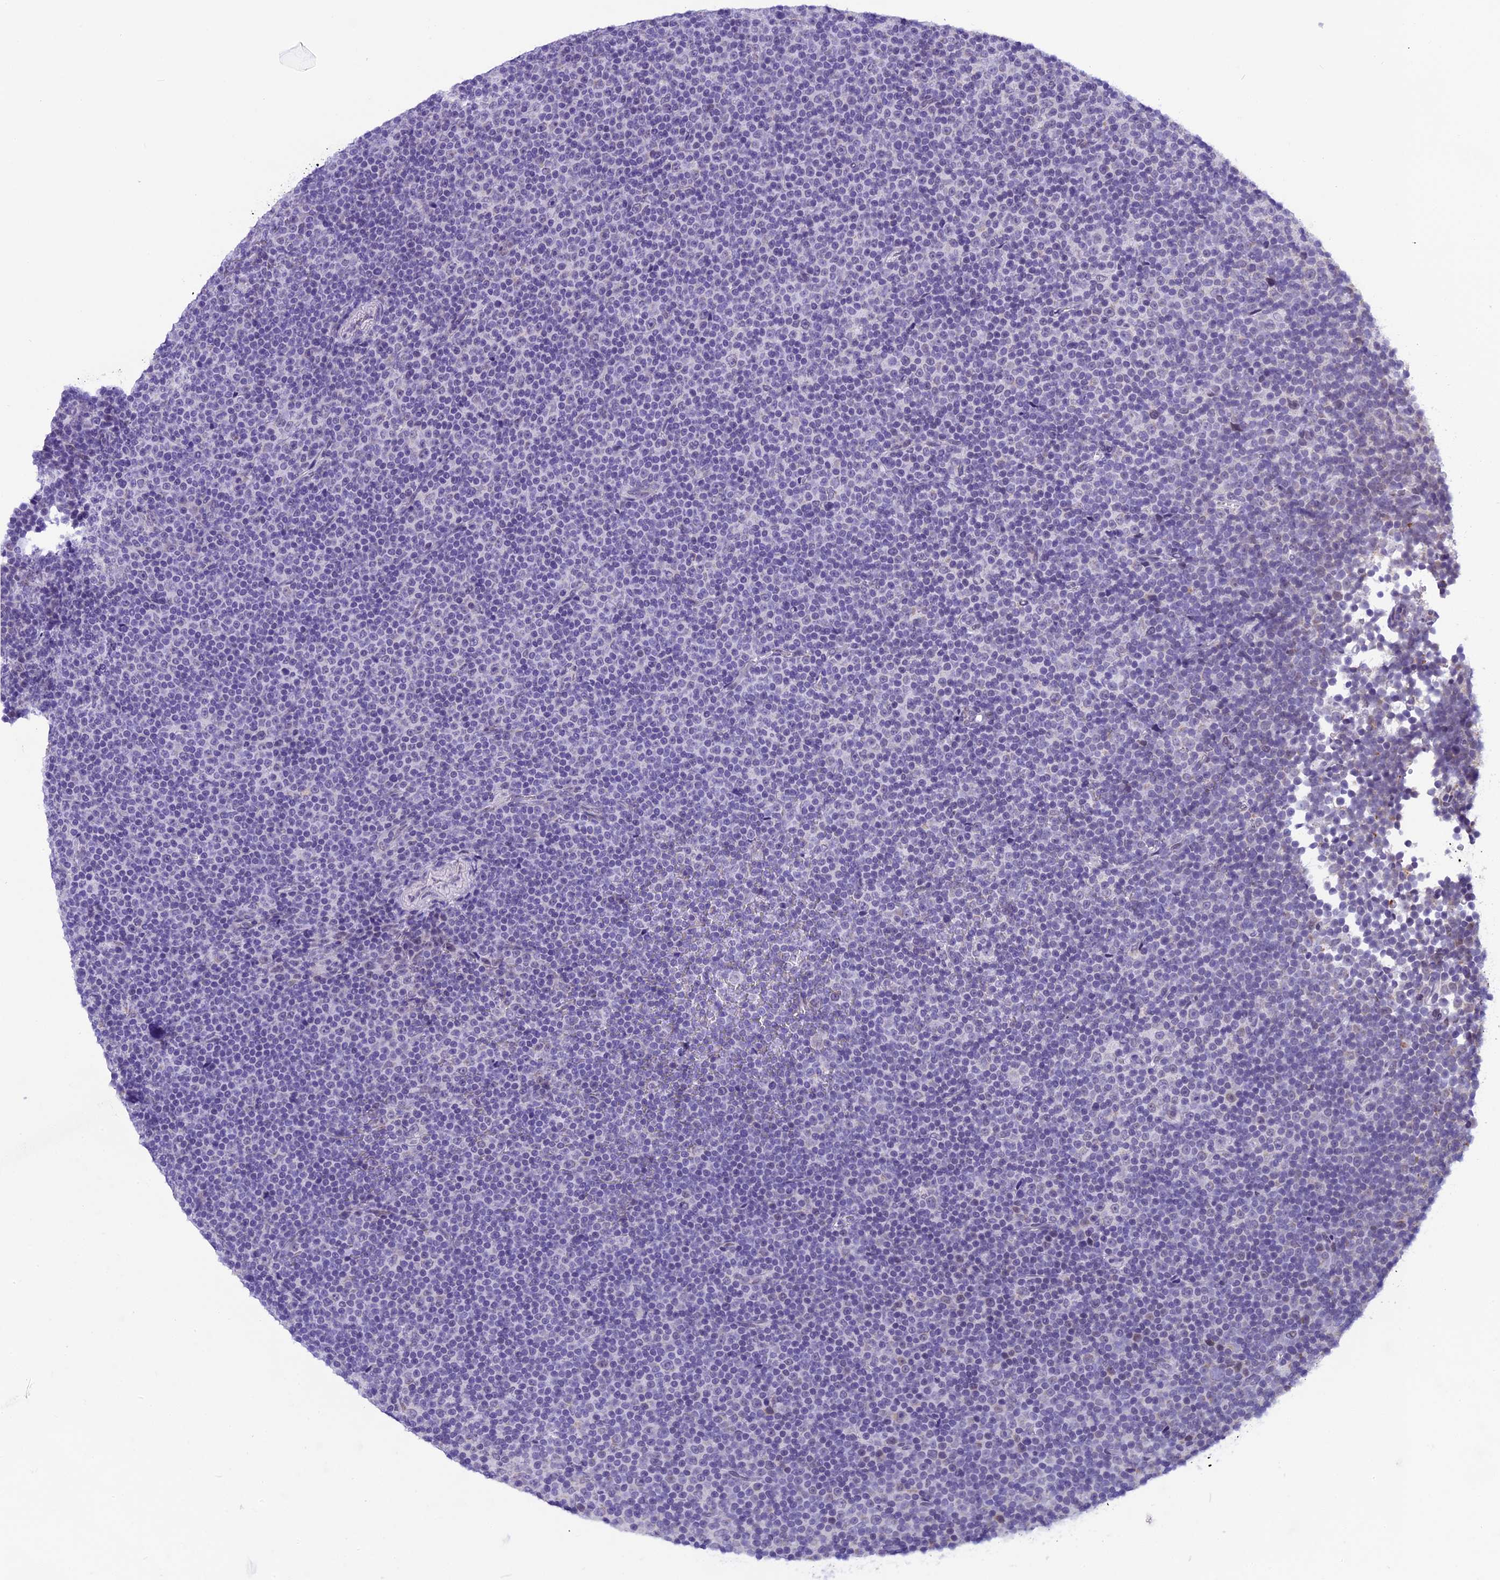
{"staining": {"intensity": "negative", "quantity": "none", "location": "none"}, "tissue": "lymphoma", "cell_type": "Tumor cells", "image_type": "cancer", "snomed": [{"axis": "morphology", "description": "Malignant lymphoma, non-Hodgkin's type, Low grade"}, {"axis": "topography", "description": "Lymph node"}], "caption": "Immunohistochemistry (IHC) photomicrograph of neoplastic tissue: human lymphoma stained with DAB demonstrates no significant protein positivity in tumor cells.", "gene": "ZNF317", "patient": {"sex": "female", "age": 67}}